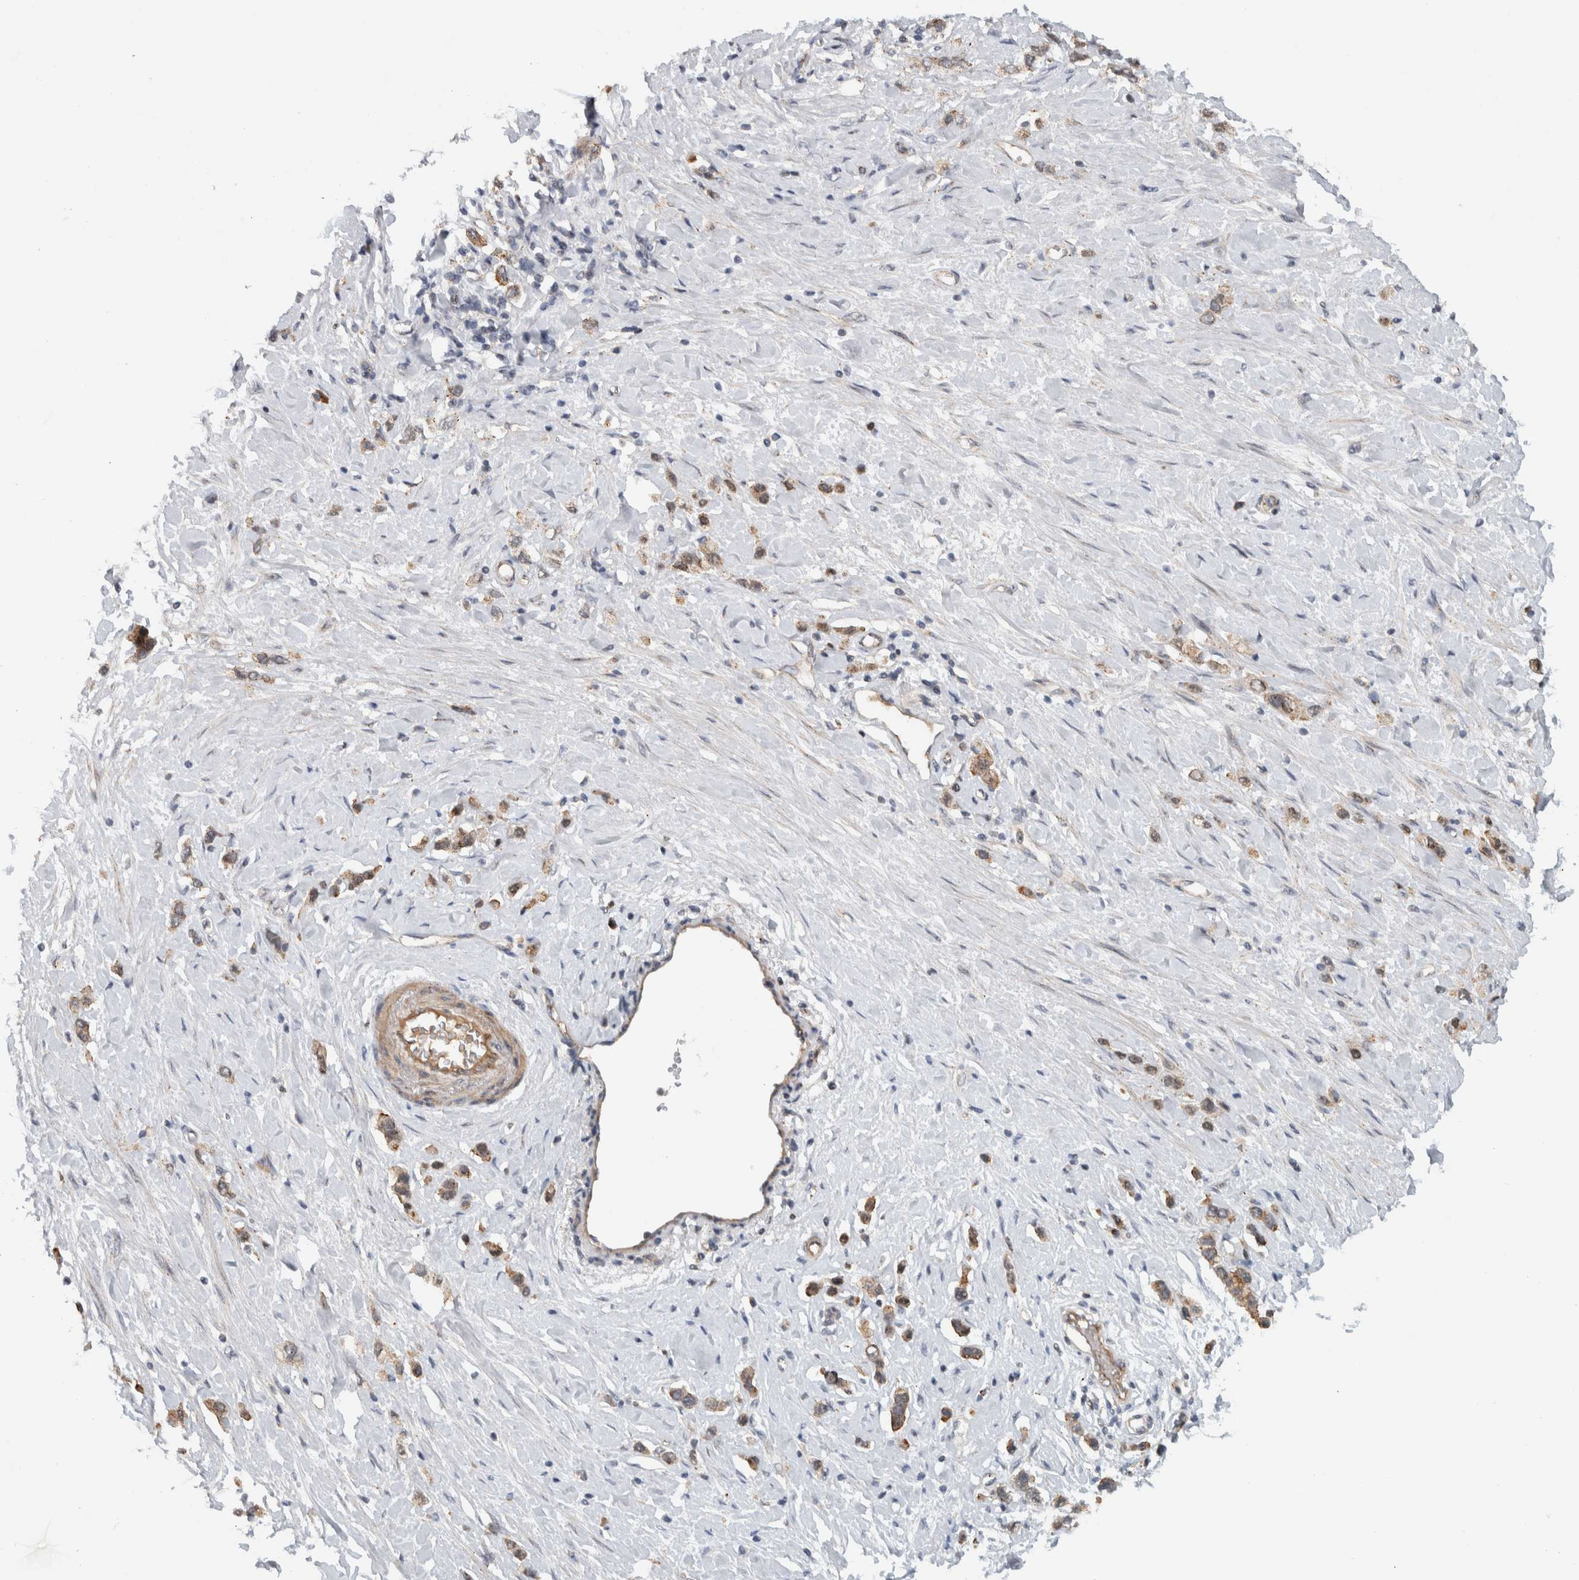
{"staining": {"intensity": "moderate", "quantity": ">75%", "location": "cytoplasmic/membranous"}, "tissue": "stomach cancer", "cell_type": "Tumor cells", "image_type": "cancer", "snomed": [{"axis": "morphology", "description": "Adenocarcinoma, NOS"}, {"axis": "topography", "description": "Stomach"}], "caption": "Stomach cancer (adenocarcinoma) was stained to show a protein in brown. There is medium levels of moderate cytoplasmic/membranous positivity in approximately >75% of tumor cells.", "gene": "MSL1", "patient": {"sex": "female", "age": 65}}